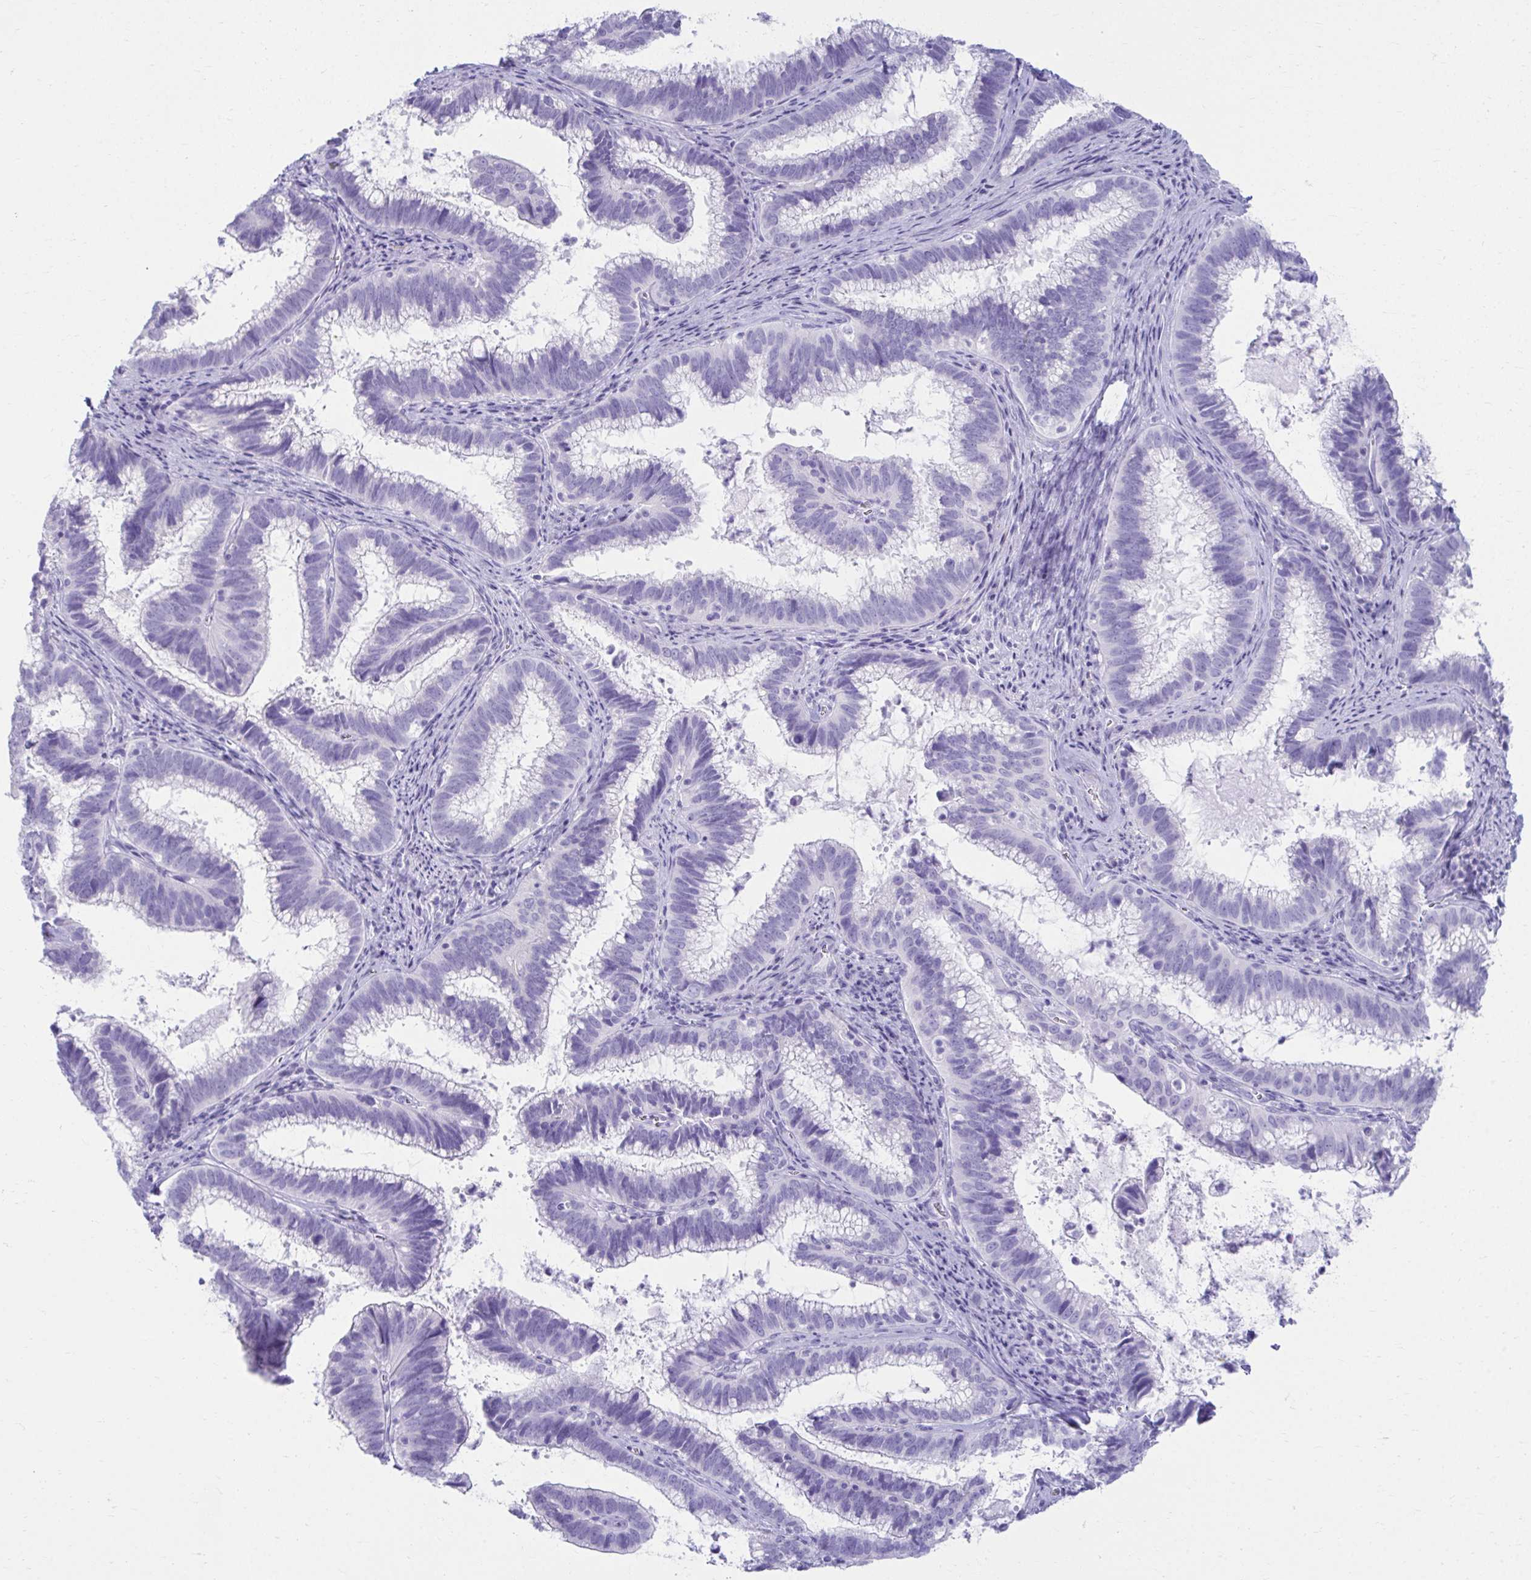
{"staining": {"intensity": "negative", "quantity": "none", "location": "none"}, "tissue": "cervical cancer", "cell_type": "Tumor cells", "image_type": "cancer", "snomed": [{"axis": "morphology", "description": "Adenocarcinoma, NOS"}, {"axis": "topography", "description": "Cervix"}], "caption": "A histopathology image of human cervical adenocarcinoma is negative for staining in tumor cells.", "gene": "ATP4B", "patient": {"sex": "female", "age": 61}}